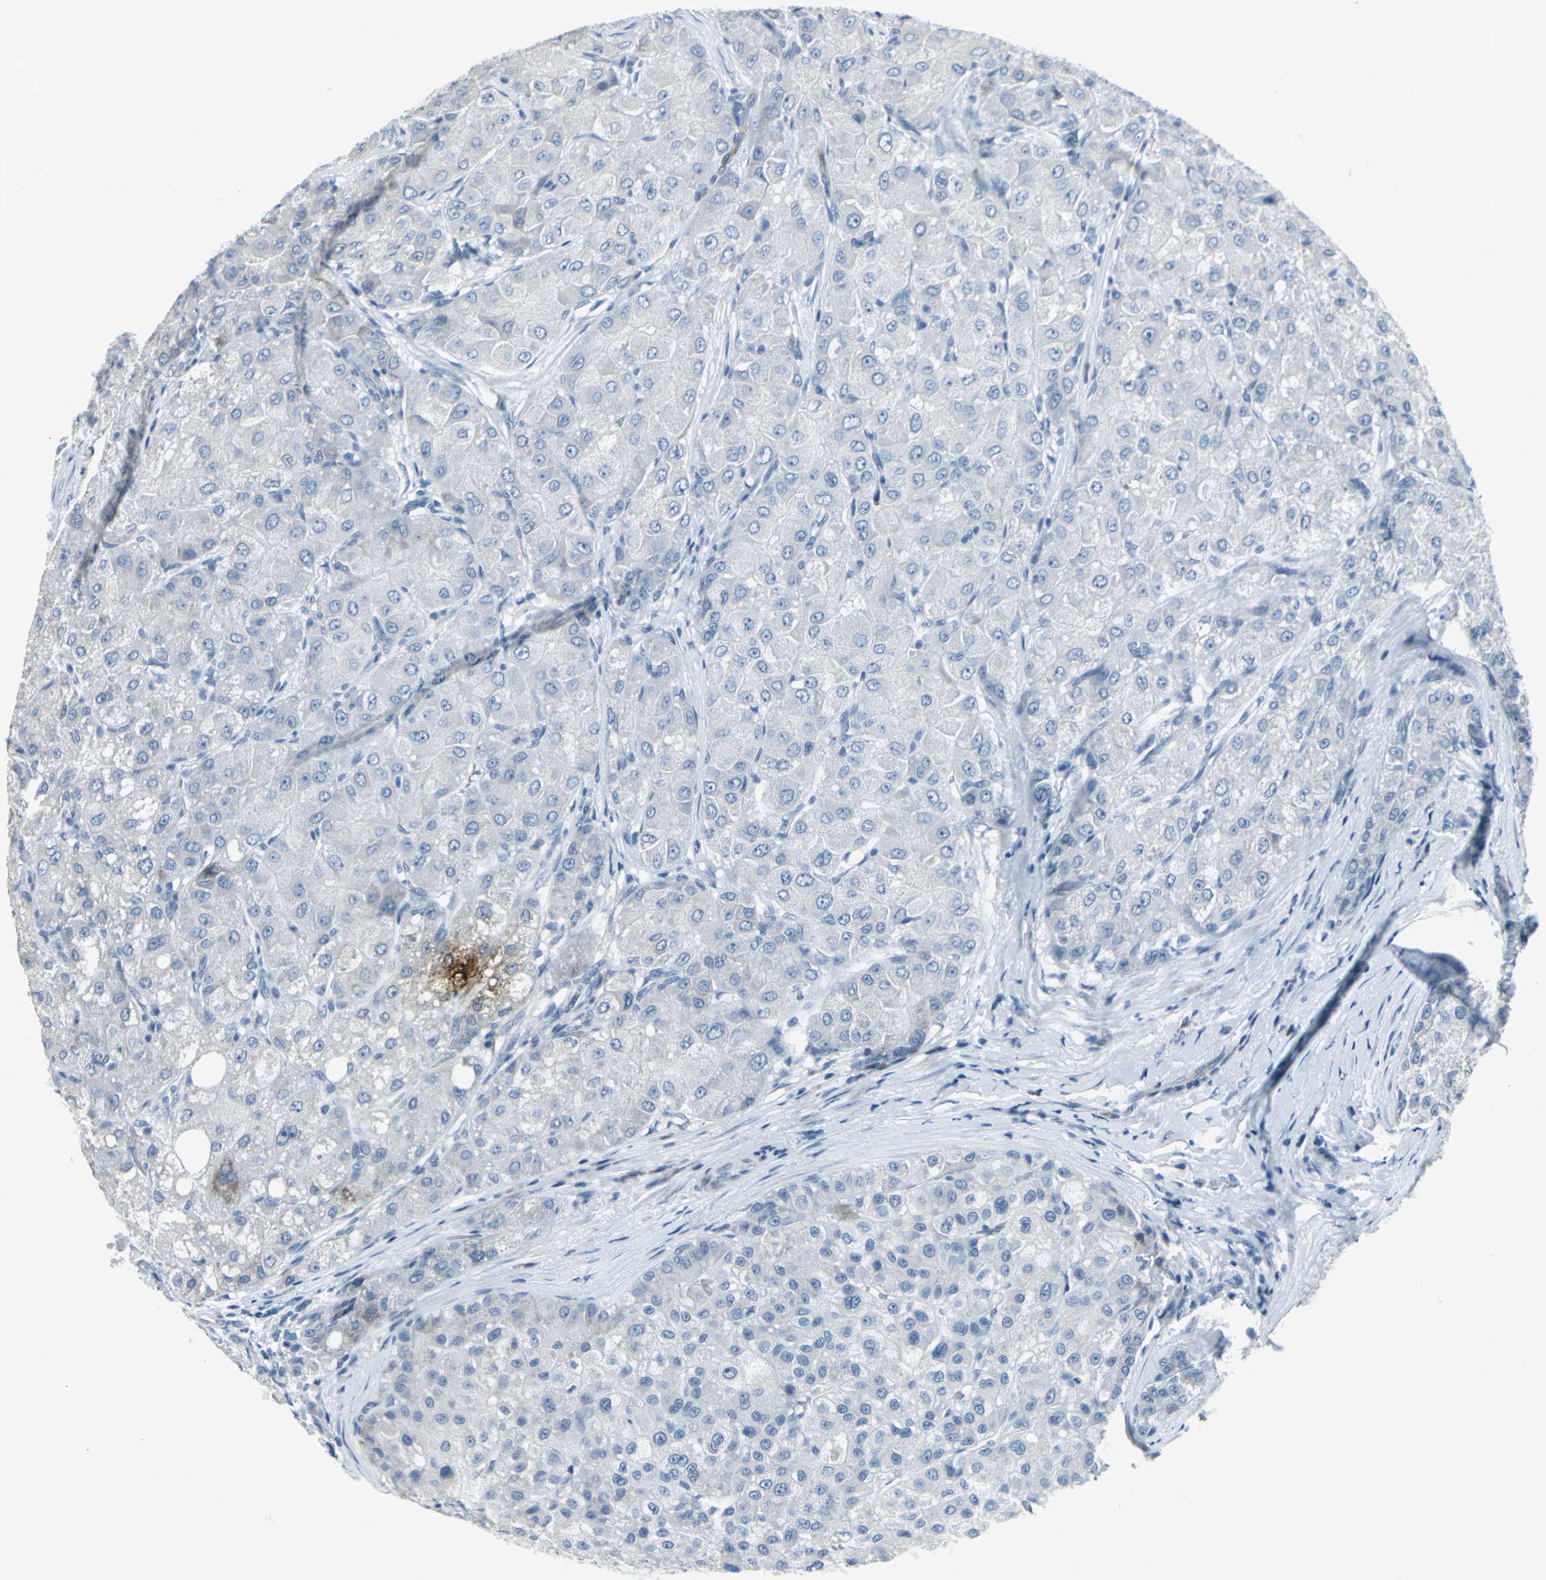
{"staining": {"intensity": "negative", "quantity": "none", "location": "none"}, "tissue": "liver cancer", "cell_type": "Tumor cells", "image_type": "cancer", "snomed": [{"axis": "morphology", "description": "Carcinoma, Hepatocellular, NOS"}, {"axis": "topography", "description": "Liver"}], "caption": "A high-resolution micrograph shows immunohistochemistry (IHC) staining of liver cancer (hepatocellular carcinoma), which reveals no significant staining in tumor cells.", "gene": "DNAI2", "patient": {"sex": "male", "age": 80}}